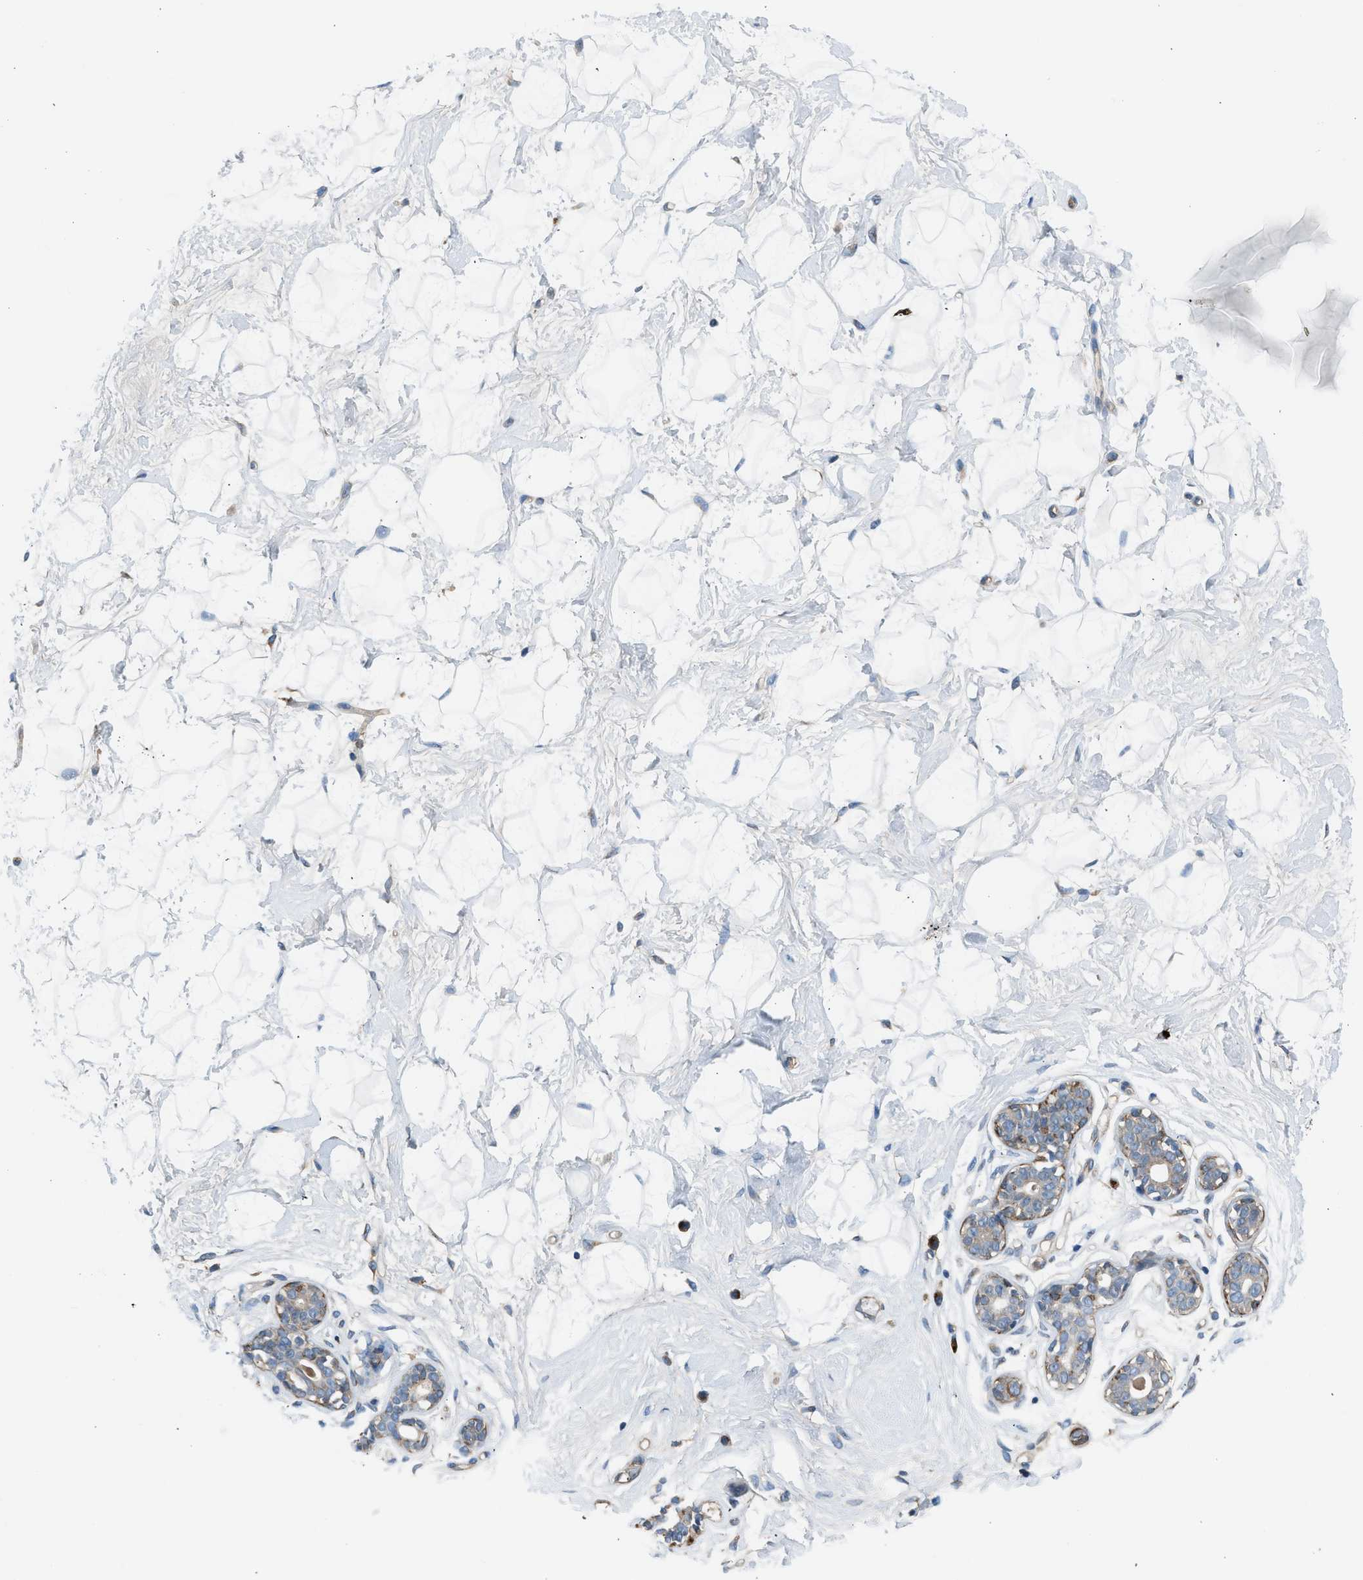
{"staining": {"intensity": "negative", "quantity": "none", "location": "none"}, "tissue": "breast", "cell_type": "Adipocytes", "image_type": "normal", "snomed": [{"axis": "morphology", "description": "Normal tissue, NOS"}, {"axis": "topography", "description": "Breast"}], "caption": "DAB immunohistochemical staining of unremarkable breast displays no significant positivity in adipocytes.", "gene": "LMBR1", "patient": {"sex": "female", "age": 23}}